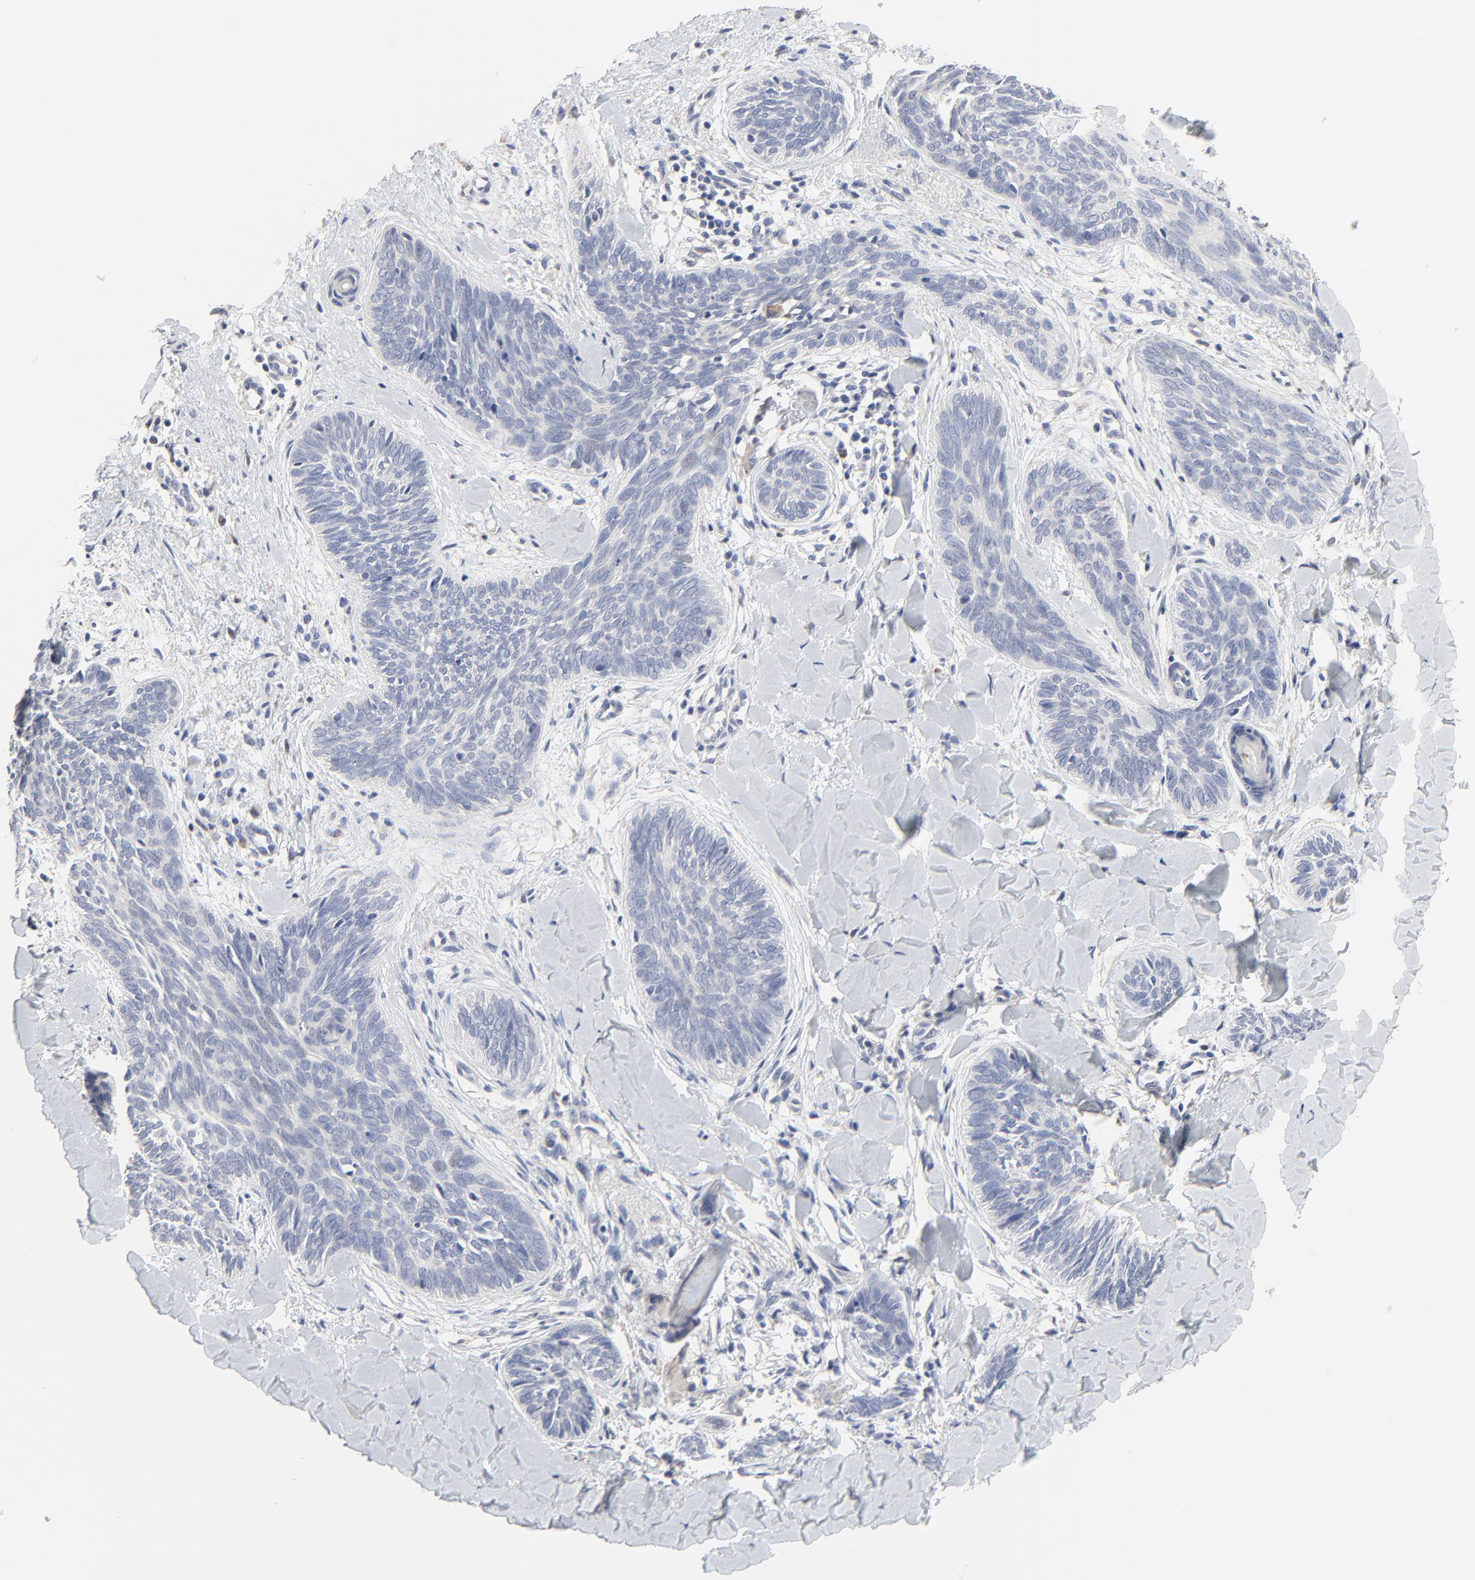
{"staining": {"intensity": "negative", "quantity": "none", "location": "none"}, "tissue": "skin cancer", "cell_type": "Tumor cells", "image_type": "cancer", "snomed": [{"axis": "morphology", "description": "Basal cell carcinoma"}, {"axis": "topography", "description": "Skin"}], "caption": "Histopathology image shows no protein expression in tumor cells of skin basal cell carcinoma tissue.", "gene": "DHRSX", "patient": {"sex": "female", "age": 81}}